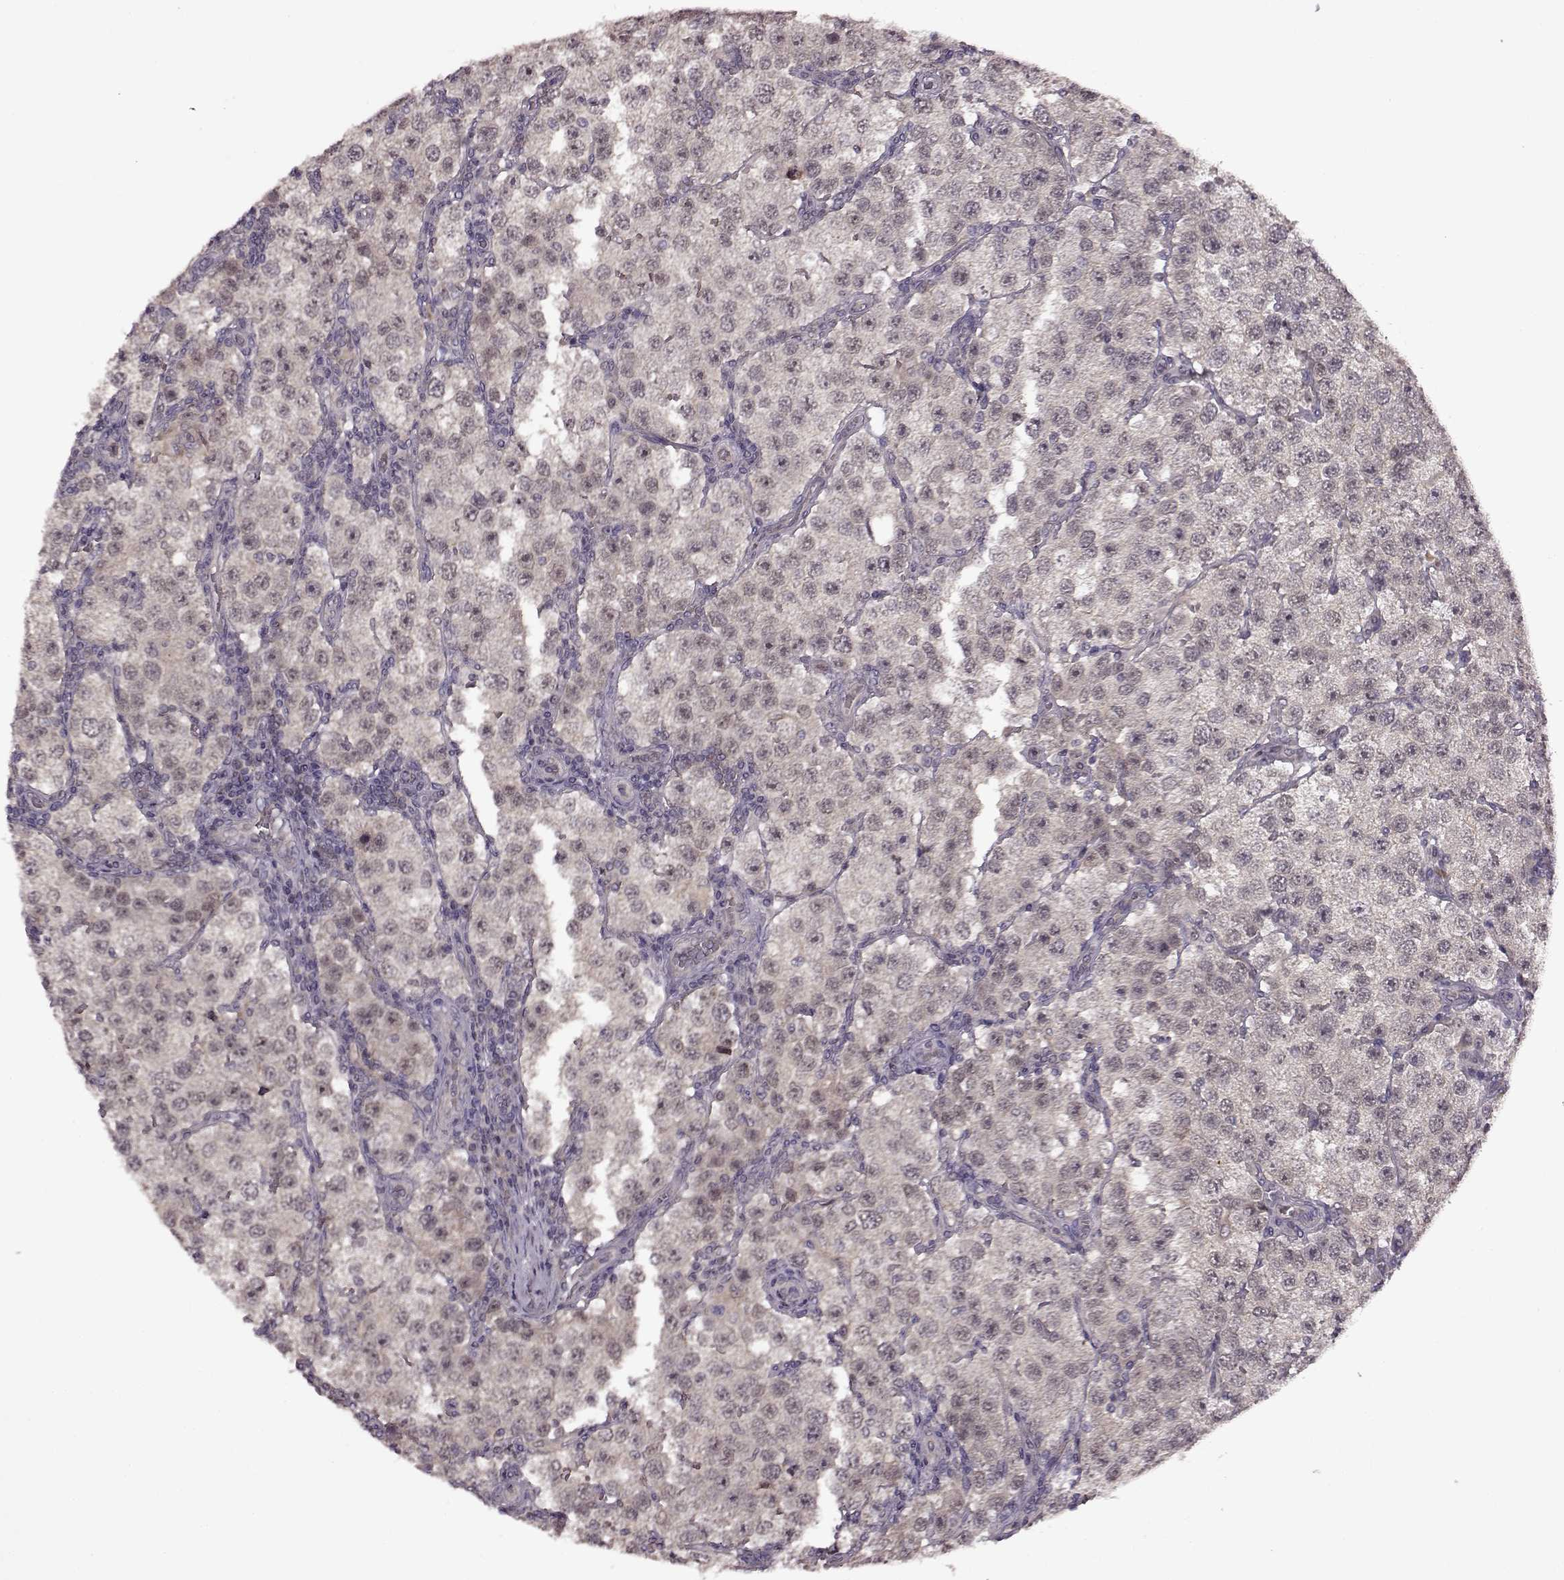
{"staining": {"intensity": "weak", "quantity": "25%-75%", "location": "cytoplasmic/membranous"}, "tissue": "testis cancer", "cell_type": "Tumor cells", "image_type": "cancer", "snomed": [{"axis": "morphology", "description": "Seminoma, NOS"}, {"axis": "topography", "description": "Testis"}], "caption": "Immunohistochemical staining of seminoma (testis) reveals low levels of weak cytoplasmic/membranous protein positivity in about 25%-75% of tumor cells.", "gene": "MAIP1", "patient": {"sex": "male", "age": 37}}